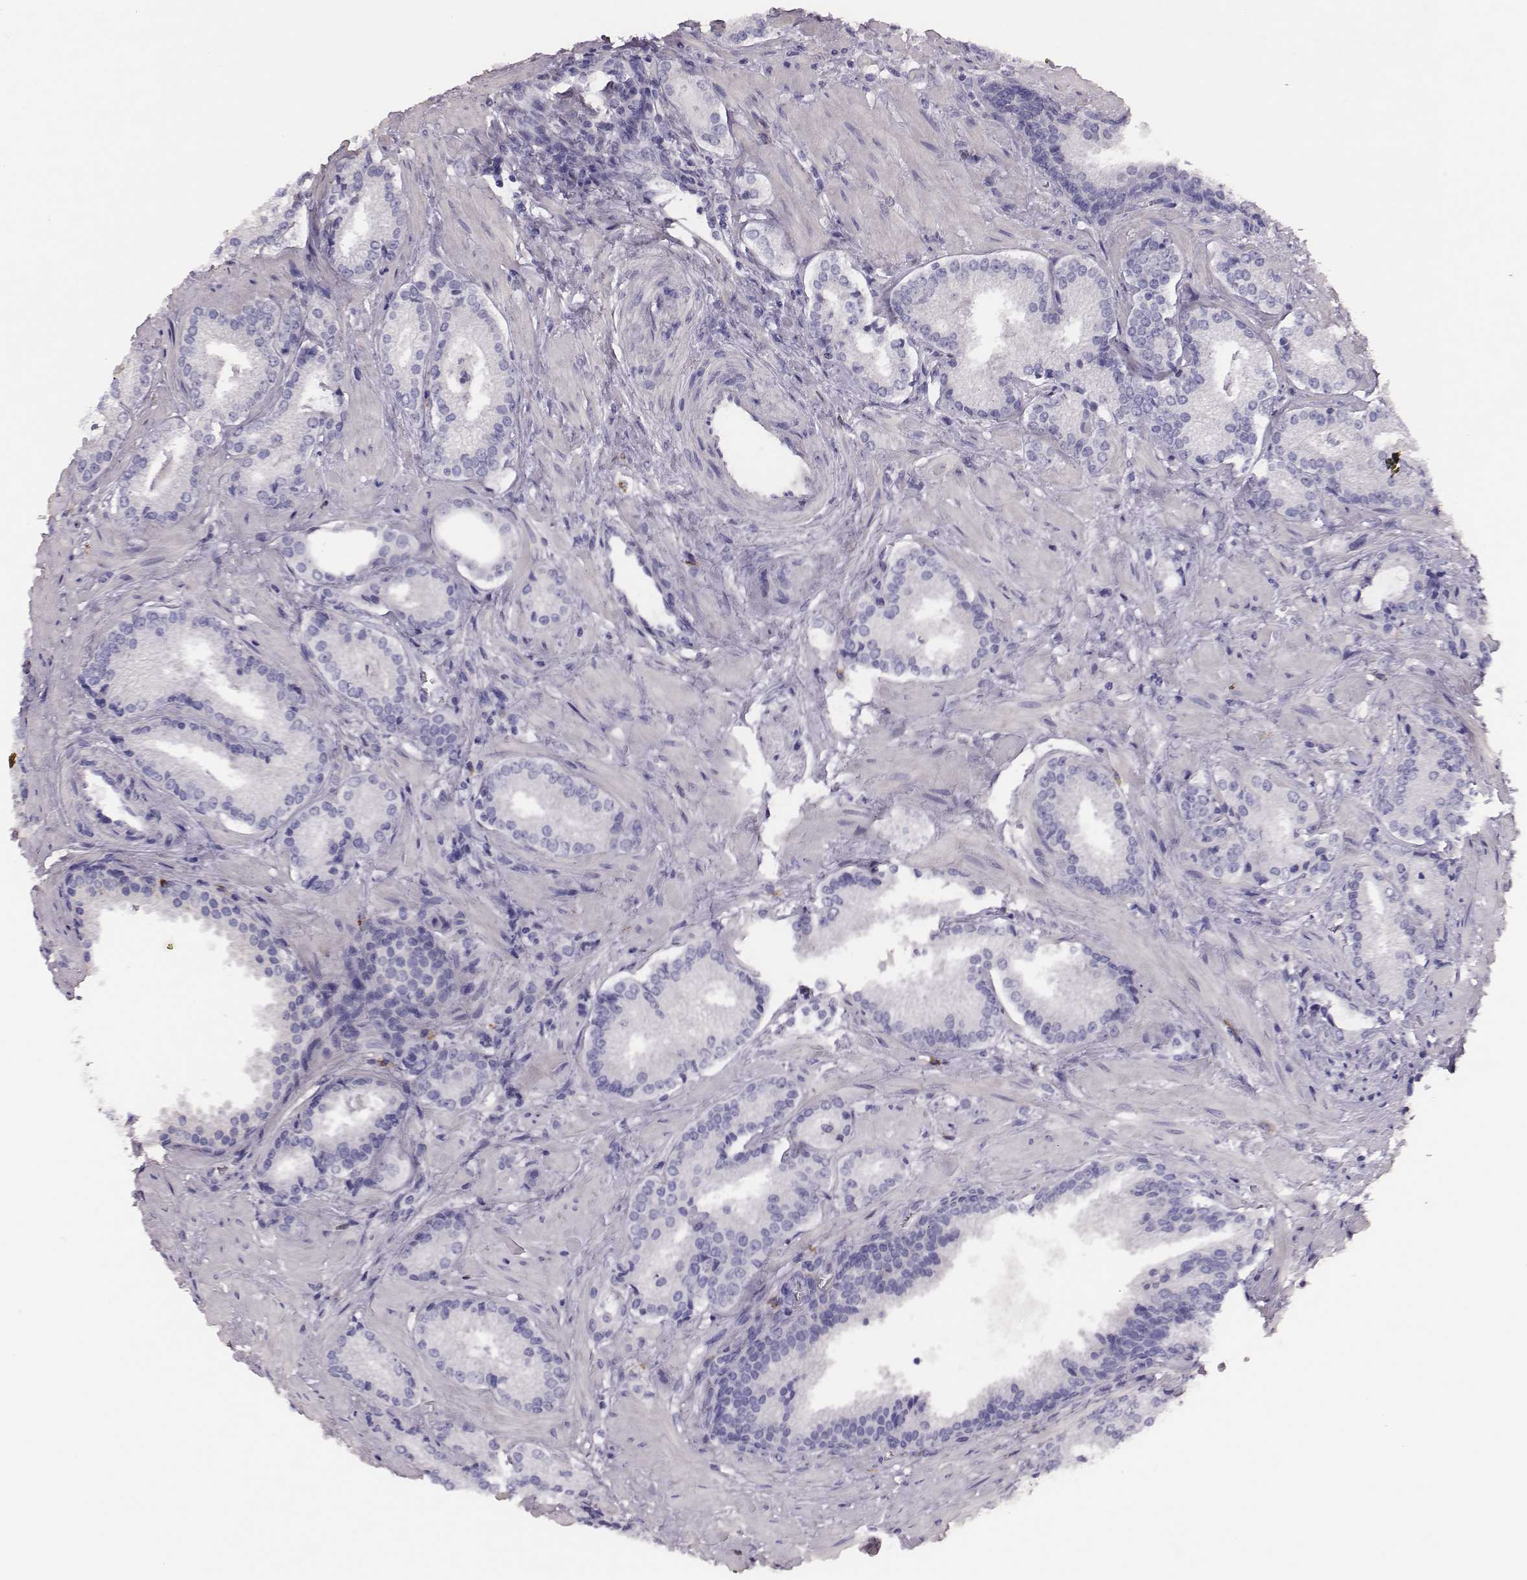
{"staining": {"intensity": "negative", "quantity": "none", "location": "none"}, "tissue": "prostate cancer", "cell_type": "Tumor cells", "image_type": "cancer", "snomed": [{"axis": "morphology", "description": "Adenocarcinoma, Low grade"}, {"axis": "topography", "description": "Prostate"}], "caption": "High magnification brightfield microscopy of prostate cancer stained with DAB (3,3'-diaminobenzidine) (brown) and counterstained with hematoxylin (blue): tumor cells show no significant staining.", "gene": "P2RY10", "patient": {"sex": "male", "age": 56}}